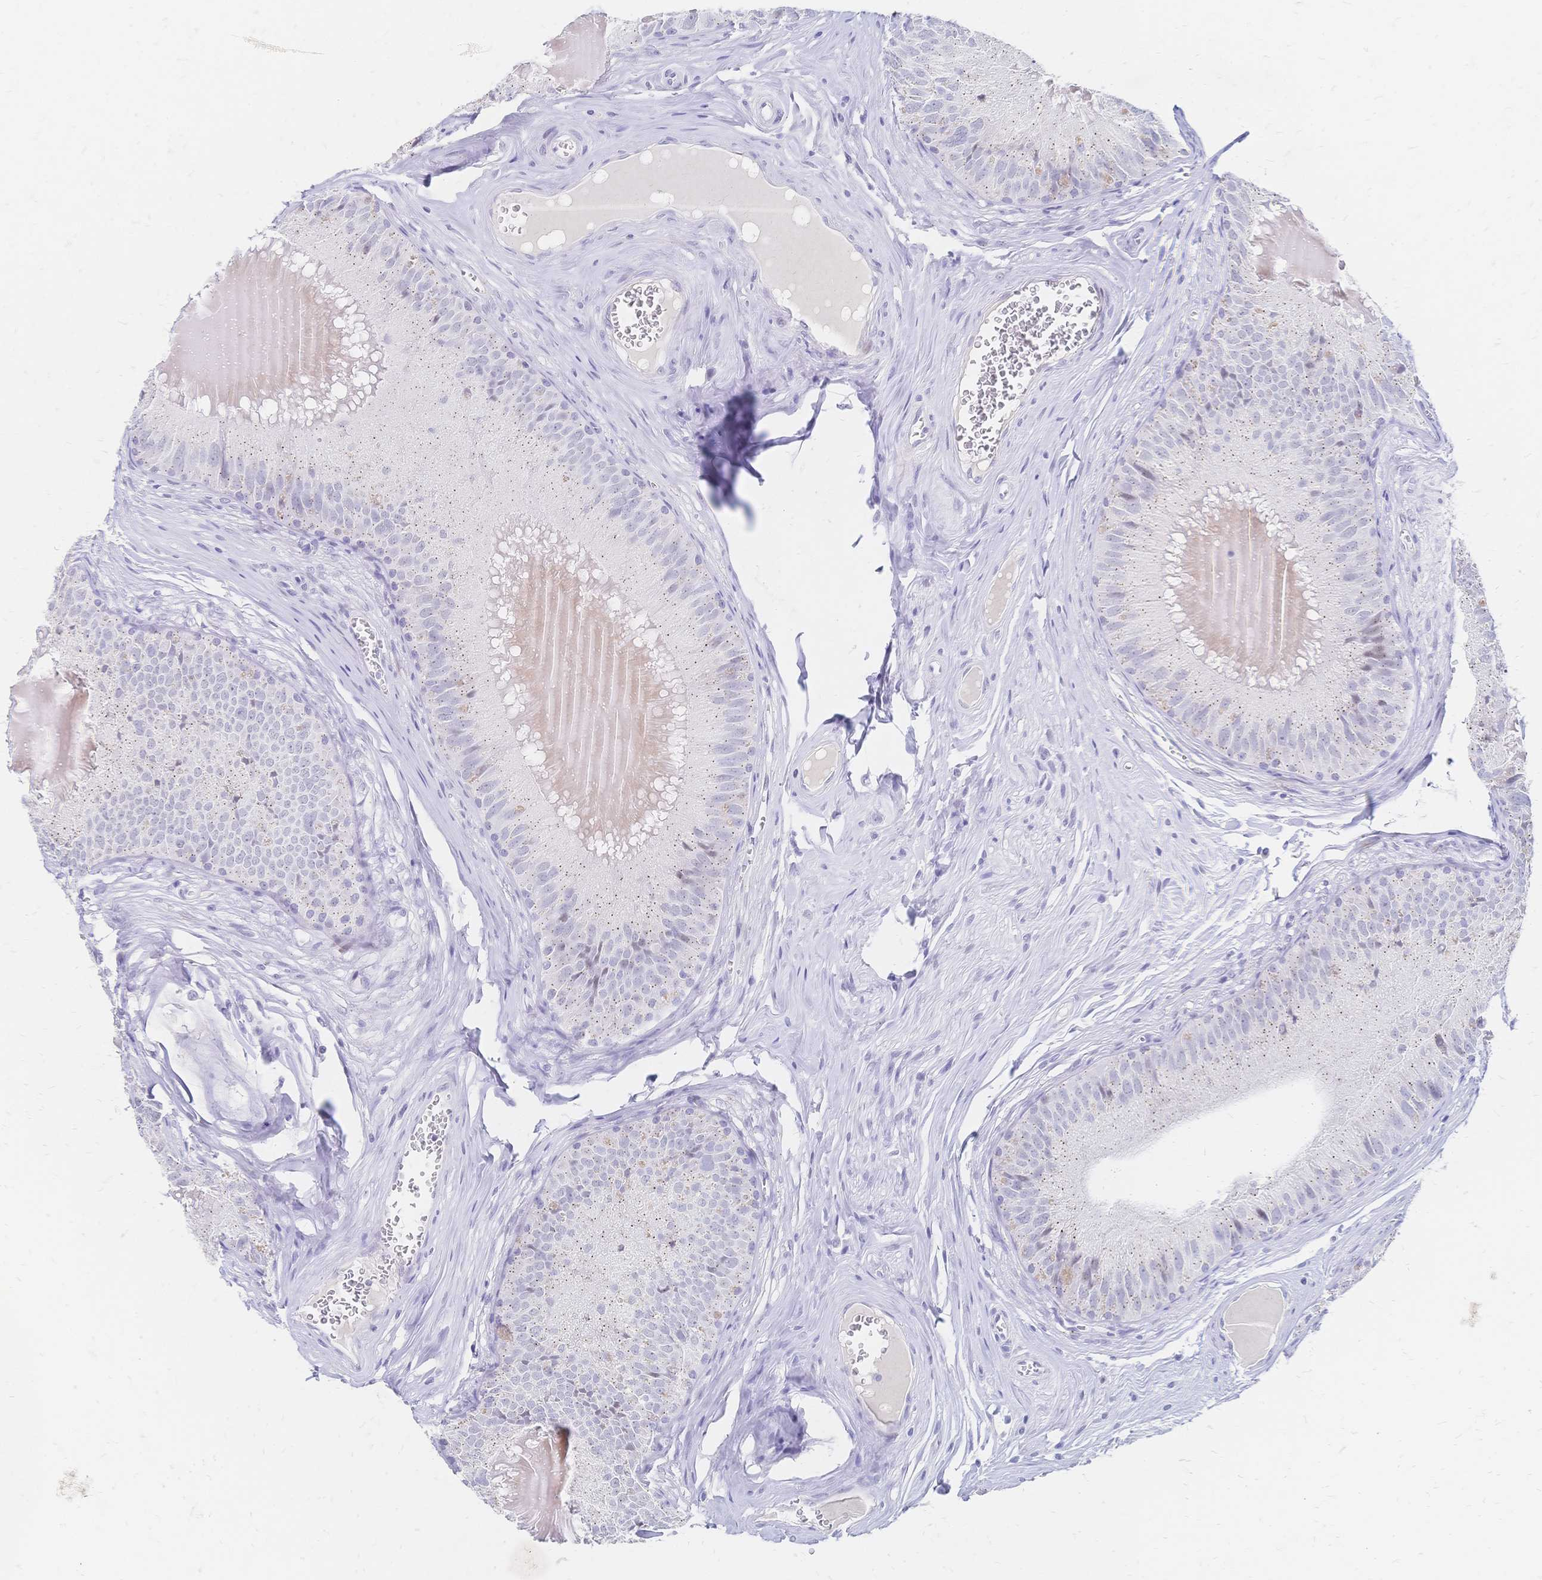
{"staining": {"intensity": "negative", "quantity": "none", "location": "none"}, "tissue": "epididymis", "cell_type": "Glandular cells", "image_type": "normal", "snomed": [{"axis": "morphology", "description": "Normal tissue, NOS"}, {"axis": "topography", "description": "Epididymis, spermatic cord, NOS"}], "caption": "Immunohistochemical staining of normal human epididymis displays no significant positivity in glandular cells. (Immunohistochemistry, brightfield microscopy, high magnification).", "gene": "PSORS1C2", "patient": {"sex": "male", "age": 39}}